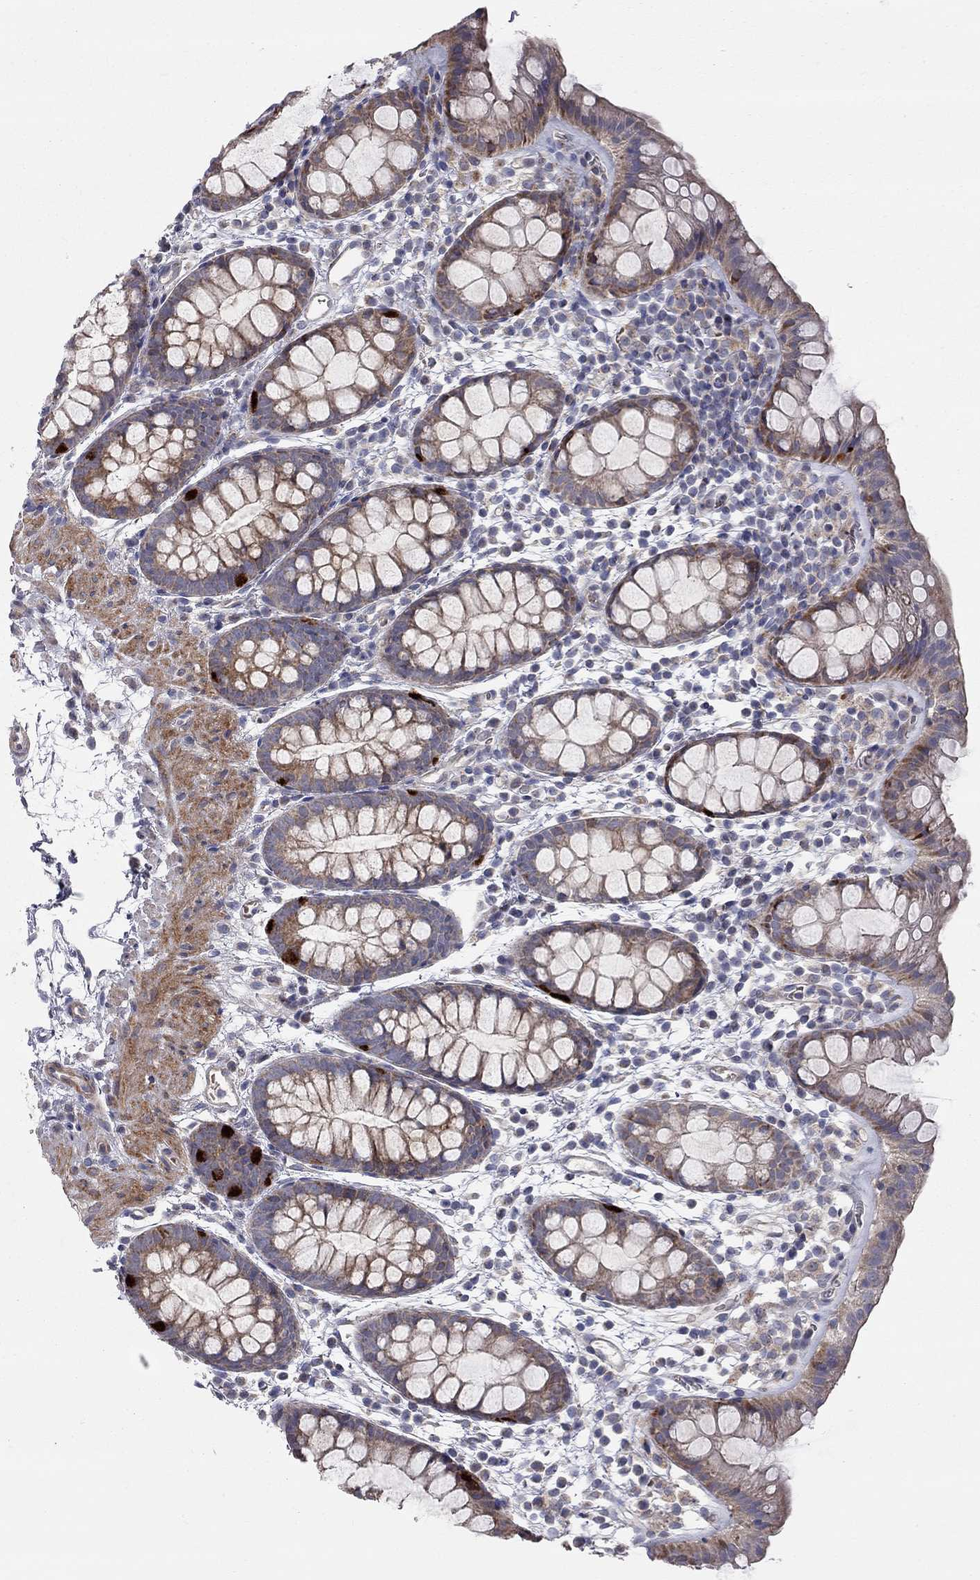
{"staining": {"intensity": "strong", "quantity": "25%-75%", "location": "cytoplasmic/membranous"}, "tissue": "rectum", "cell_type": "Glandular cells", "image_type": "normal", "snomed": [{"axis": "morphology", "description": "Normal tissue, NOS"}, {"axis": "topography", "description": "Rectum"}], "caption": "Human rectum stained with a brown dye displays strong cytoplasmic/membranous positive expression in about 25%-75% of glandular cells.", "gene": "KANSL1L", "patient": {"sex": "male", "age": 57}}